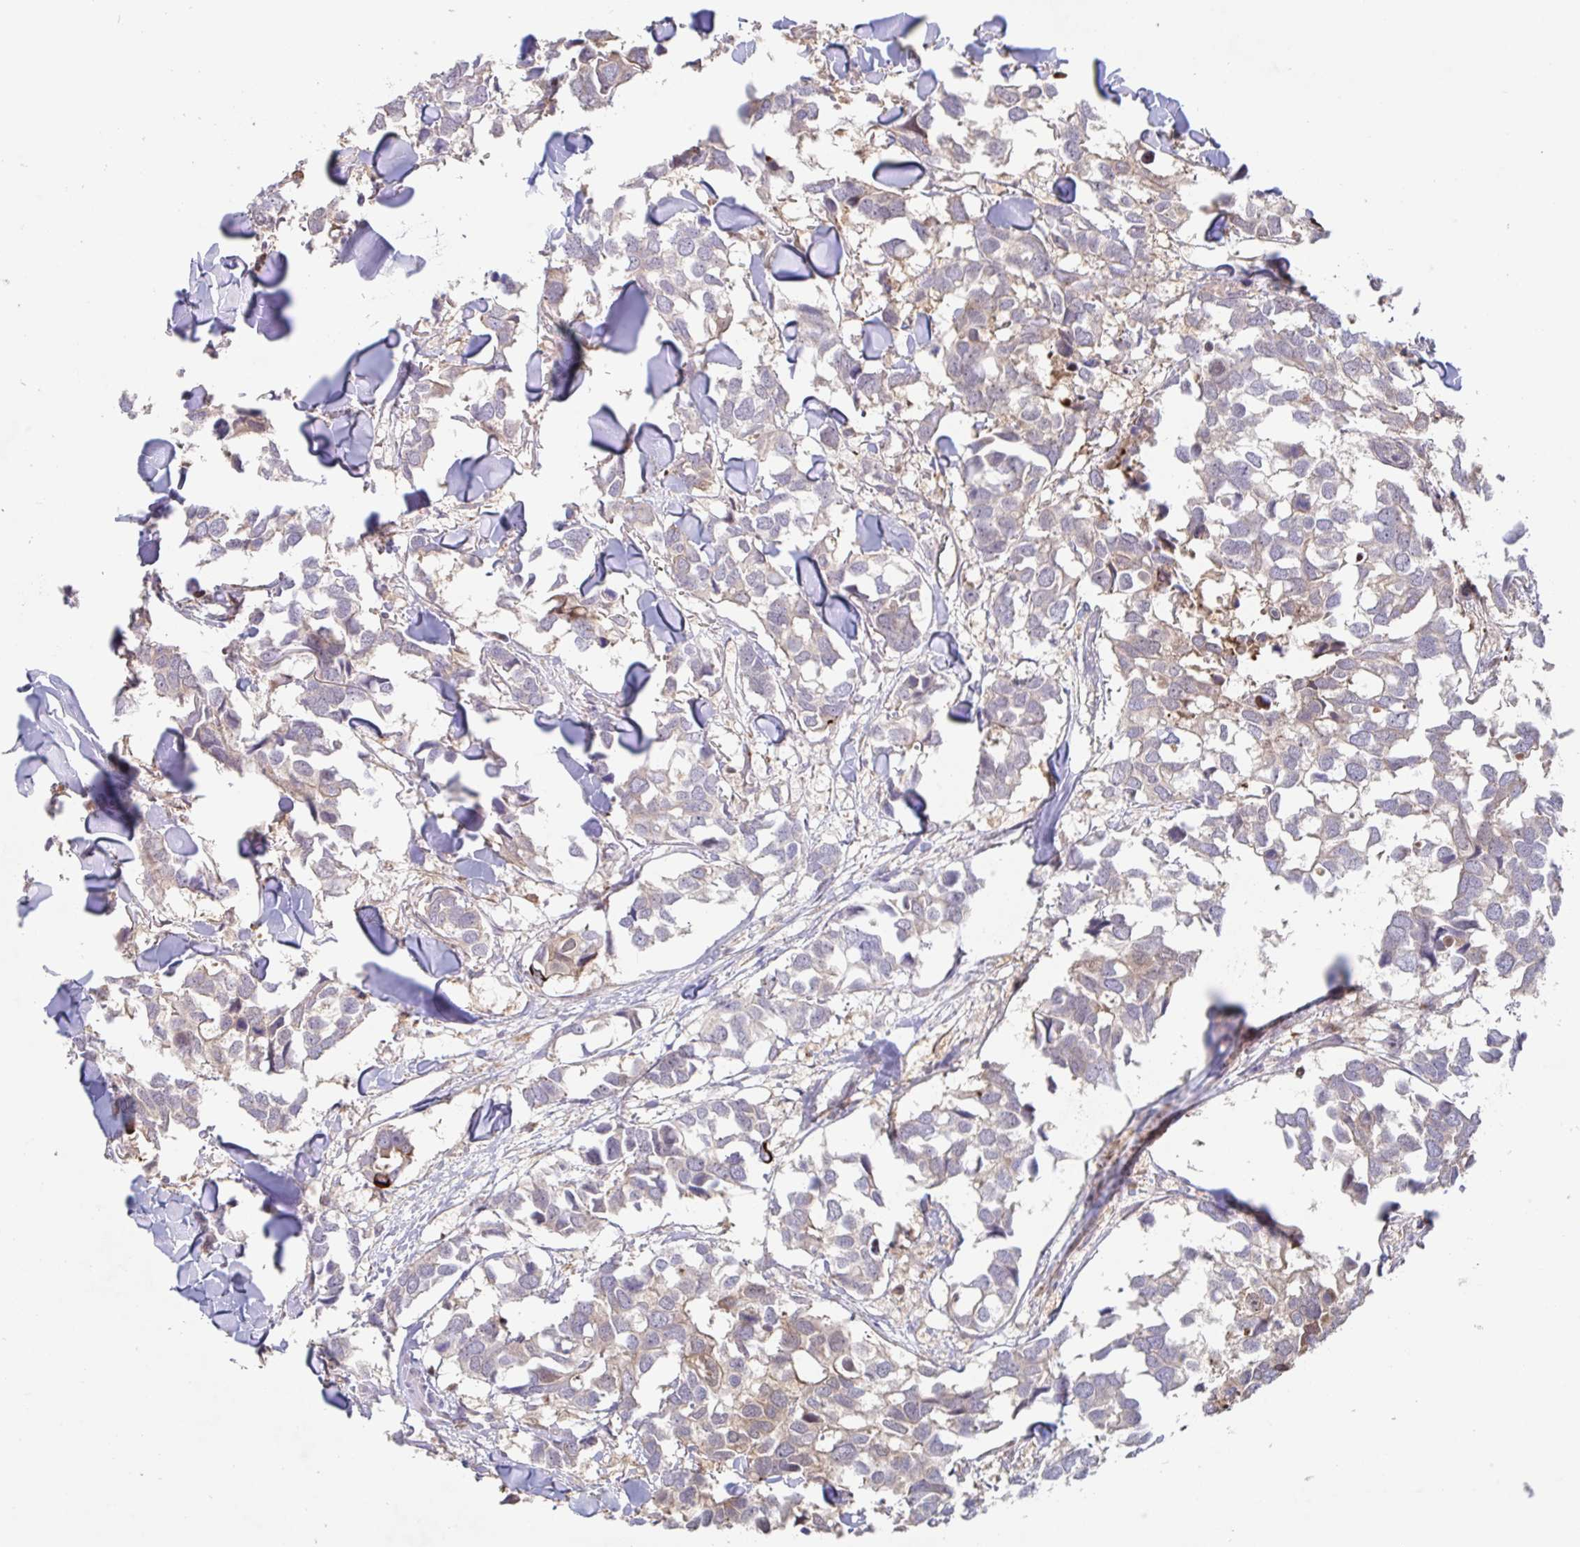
{"staining": {"intensity": "weak", "quantity": "25%-75%", "location": "cytoplasmic/membranous"}, "tissue": "breast cancer", "cell_type": "Tumor cells", "image_type": "cancer", "snomed": [{"axis": "morphology", "description": "Duct carcinoma"}, {"axis": "topography", "description": "Breast"}], "caption": "This is a micrograph of IHC staining of breast cancer, which shows weak positivity in the cytoplasmic/membranous of tumor cells.", "gene": "AACS", "patient": {"sex": "female", "age": 83}}